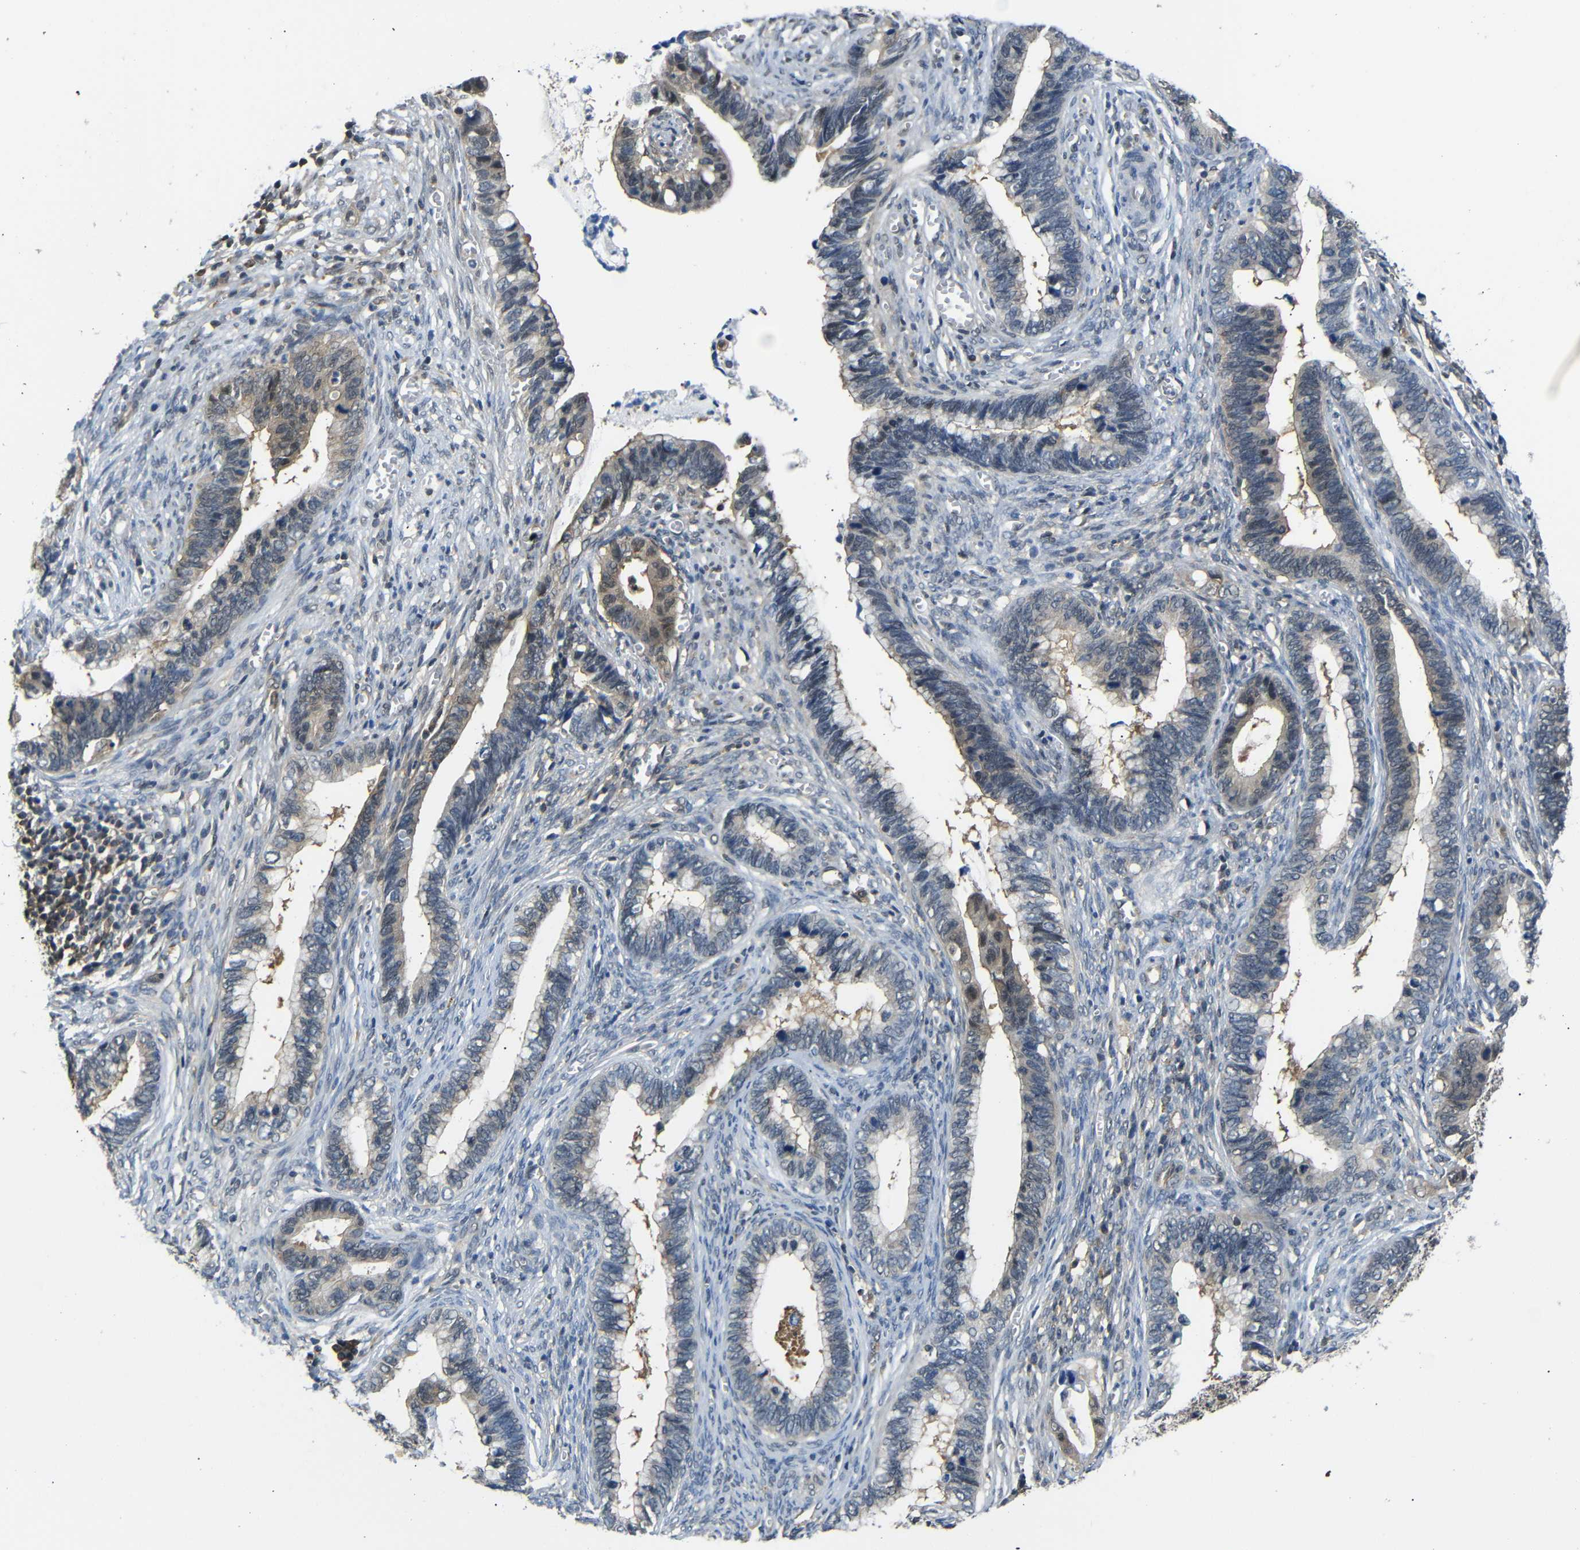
{"staining": {"intensity": "weak", "quantity": "<25%", "location": "cytoplasmic/membranous"}, "tissue": "cervical cancer", "cell_type": "Tumor cells", "image_type": "cancer", "snomed": [{"axis": "morphology", "description": "Adenocarcinoma, NOS"}, {"axis": "topography", "description": "Cervix"}], "caption": "IHC of human cervical cancer demonstrates no expression in tumor cells. (DAB (3,3'-diaminobenzidine) IHC with hematoxylin counter stain).", "gene": "UBXN1", "patient": {"sex": "female", "age": 44}}